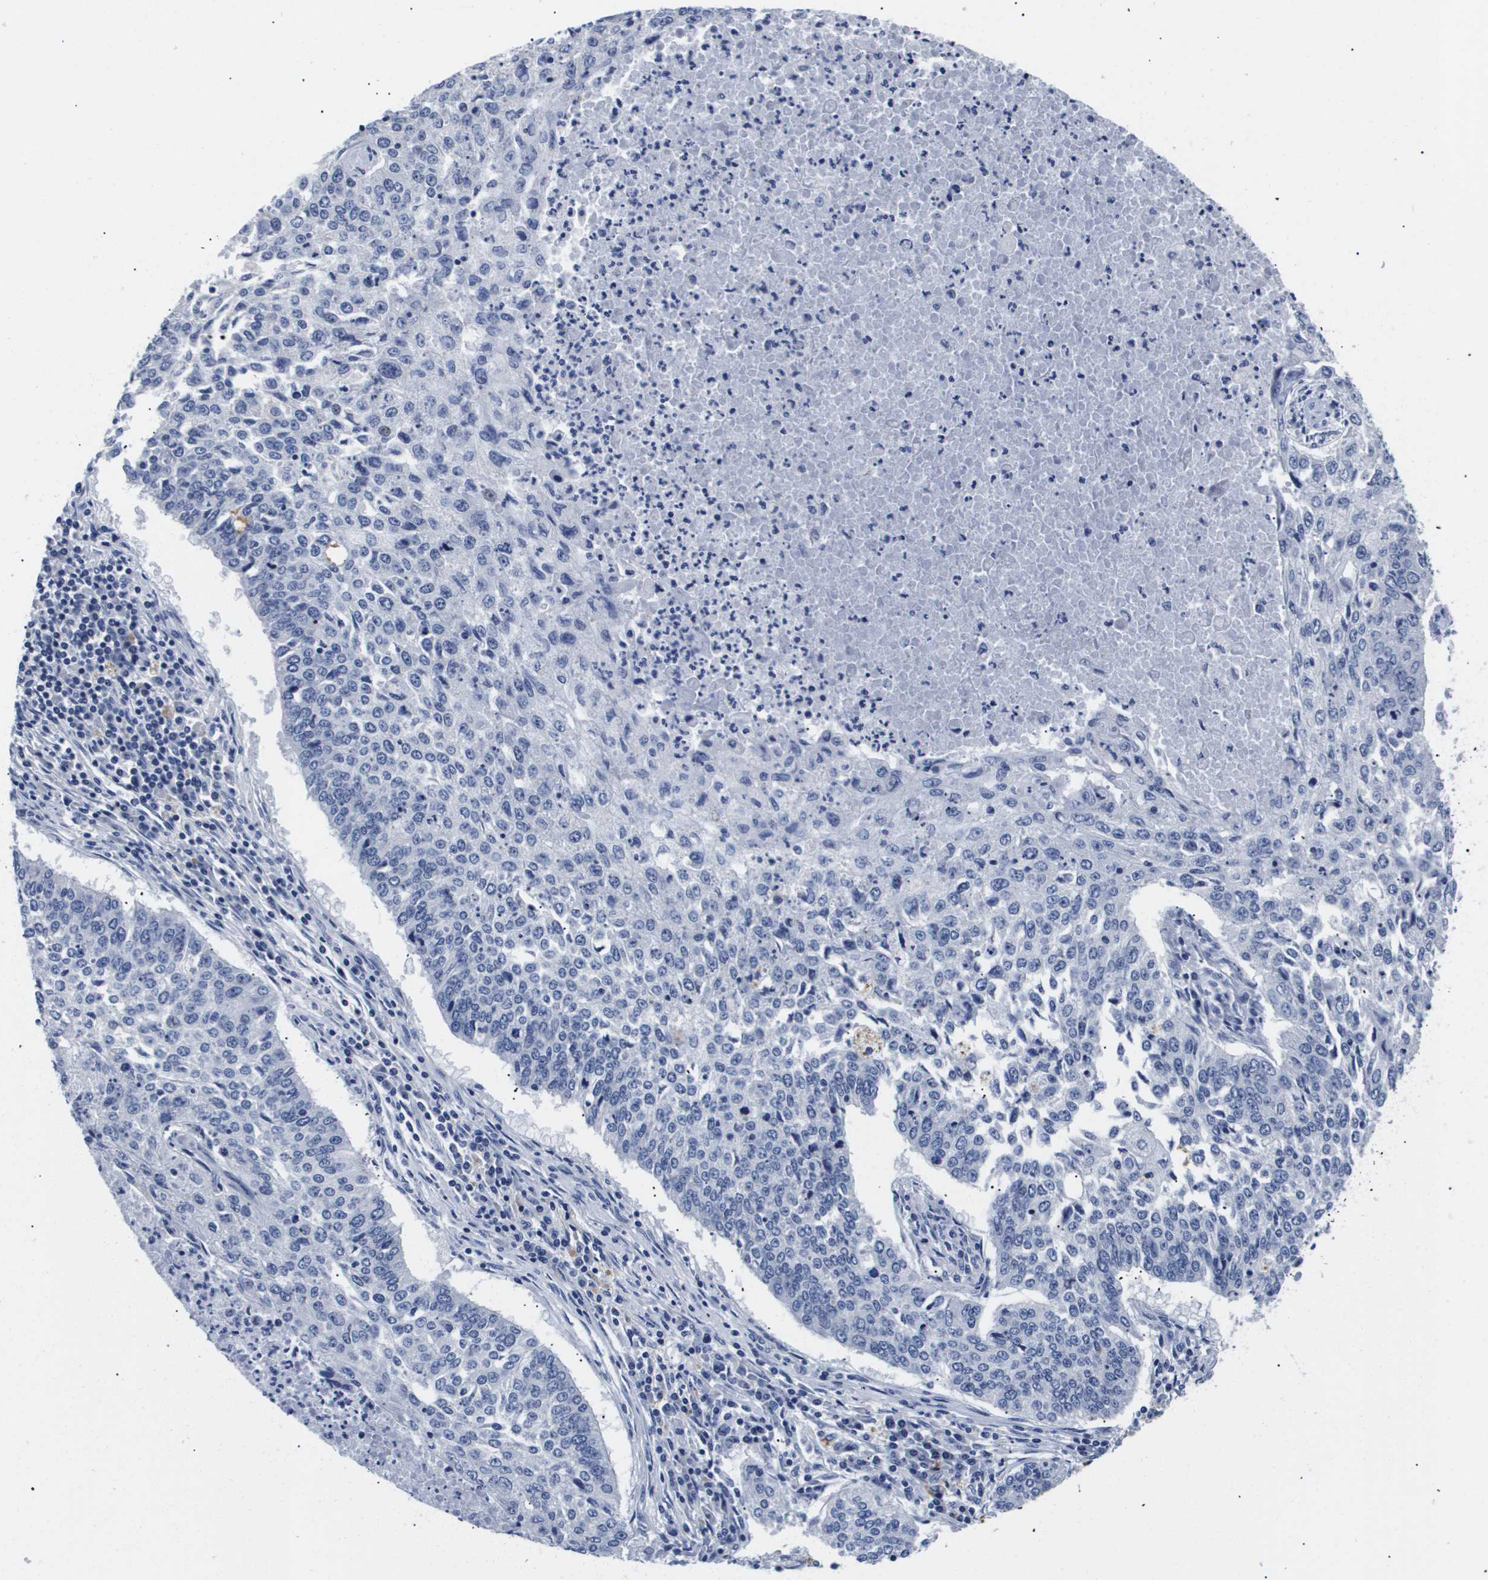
{"staining": {"intensity": "negative", "quantity": "none", "location": "none"}, "tissue": "lung cancer", "cell_type": "Tumor cells", "image_type": "cancer", "snomed": [{"axis": "morphology", "description": "Normal tissue, NOS"}, {"axis": "morphology", "description": "Squamous cell carcinoma, NOS"}, {"axis": "topography", "description": "Cartilage tissue"}, {"axis": "topography", "description": "Bronchus"}, {"axis": "topography", "description": "Lung"}], "caption": "The immunohistochemistry (IHC) histopathology image has no significant positivity in tumor cells of squamous cell carcinoma (lung) tissue.", "gene": "ATP6V0A4", "patient": {"sex": "female", "age": 49}}